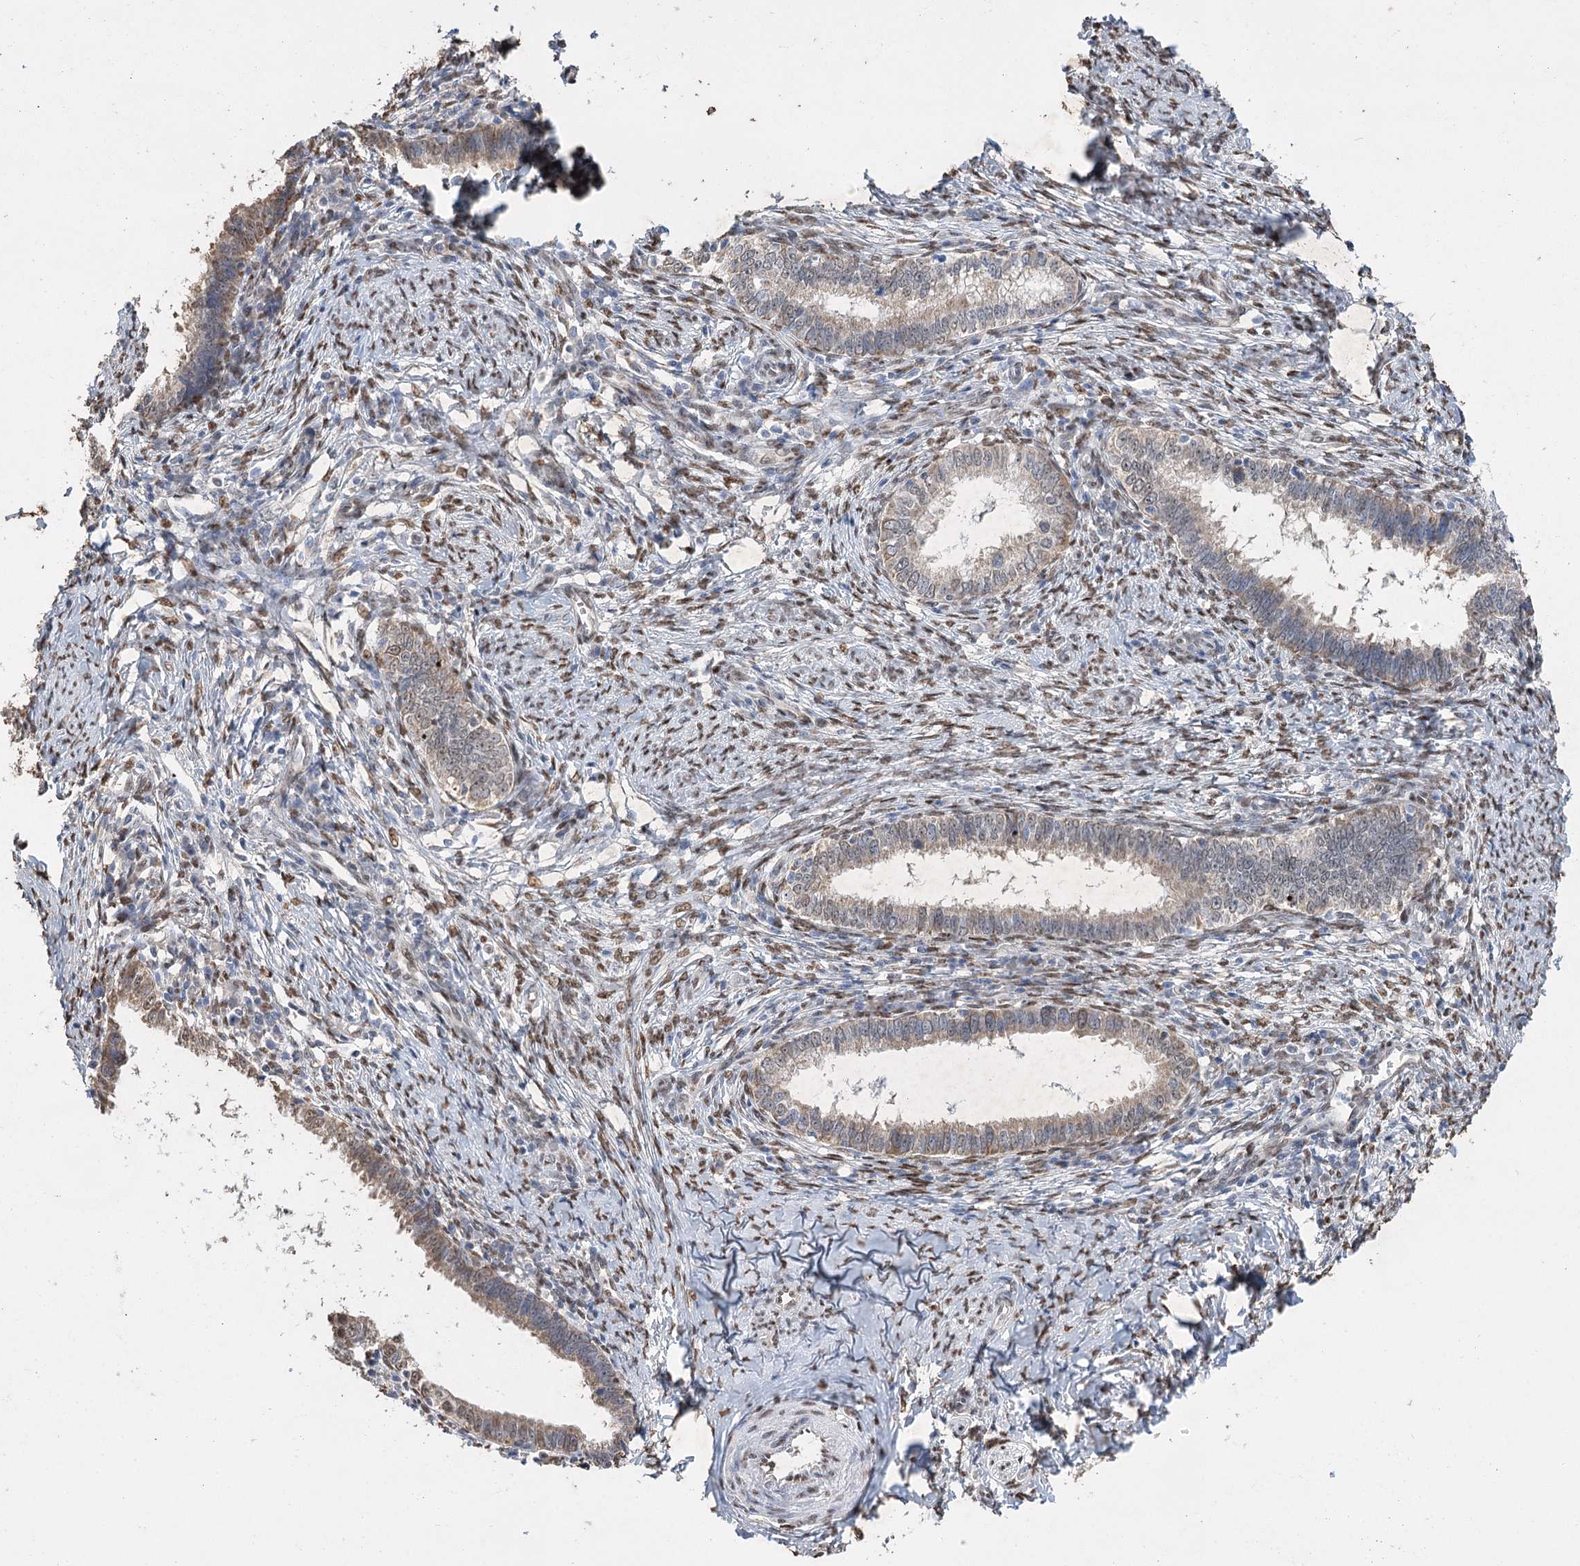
{"staining": {"intensity": "moderate", "quantity": "25%-75%", "location": "cytoplasmic/membranous"}, "tissue": "cervical cancer", "cell_type": "Tumor cells", "image_type": "cancer", "snomed": [{"axis": "morphology", "description": "Adenocarcinoma, NOS"}, {"axis": "topography", "description": "Cervix"}], "caption": "About 25%-75% of tumor cells in cervical cancer demonstrate moderate cytoplasmic/membranous protein positivity as visualized by brown immunohistochemical staining.", "gene": "NFU1", "patient": {"sex": "female", "age": 36}}